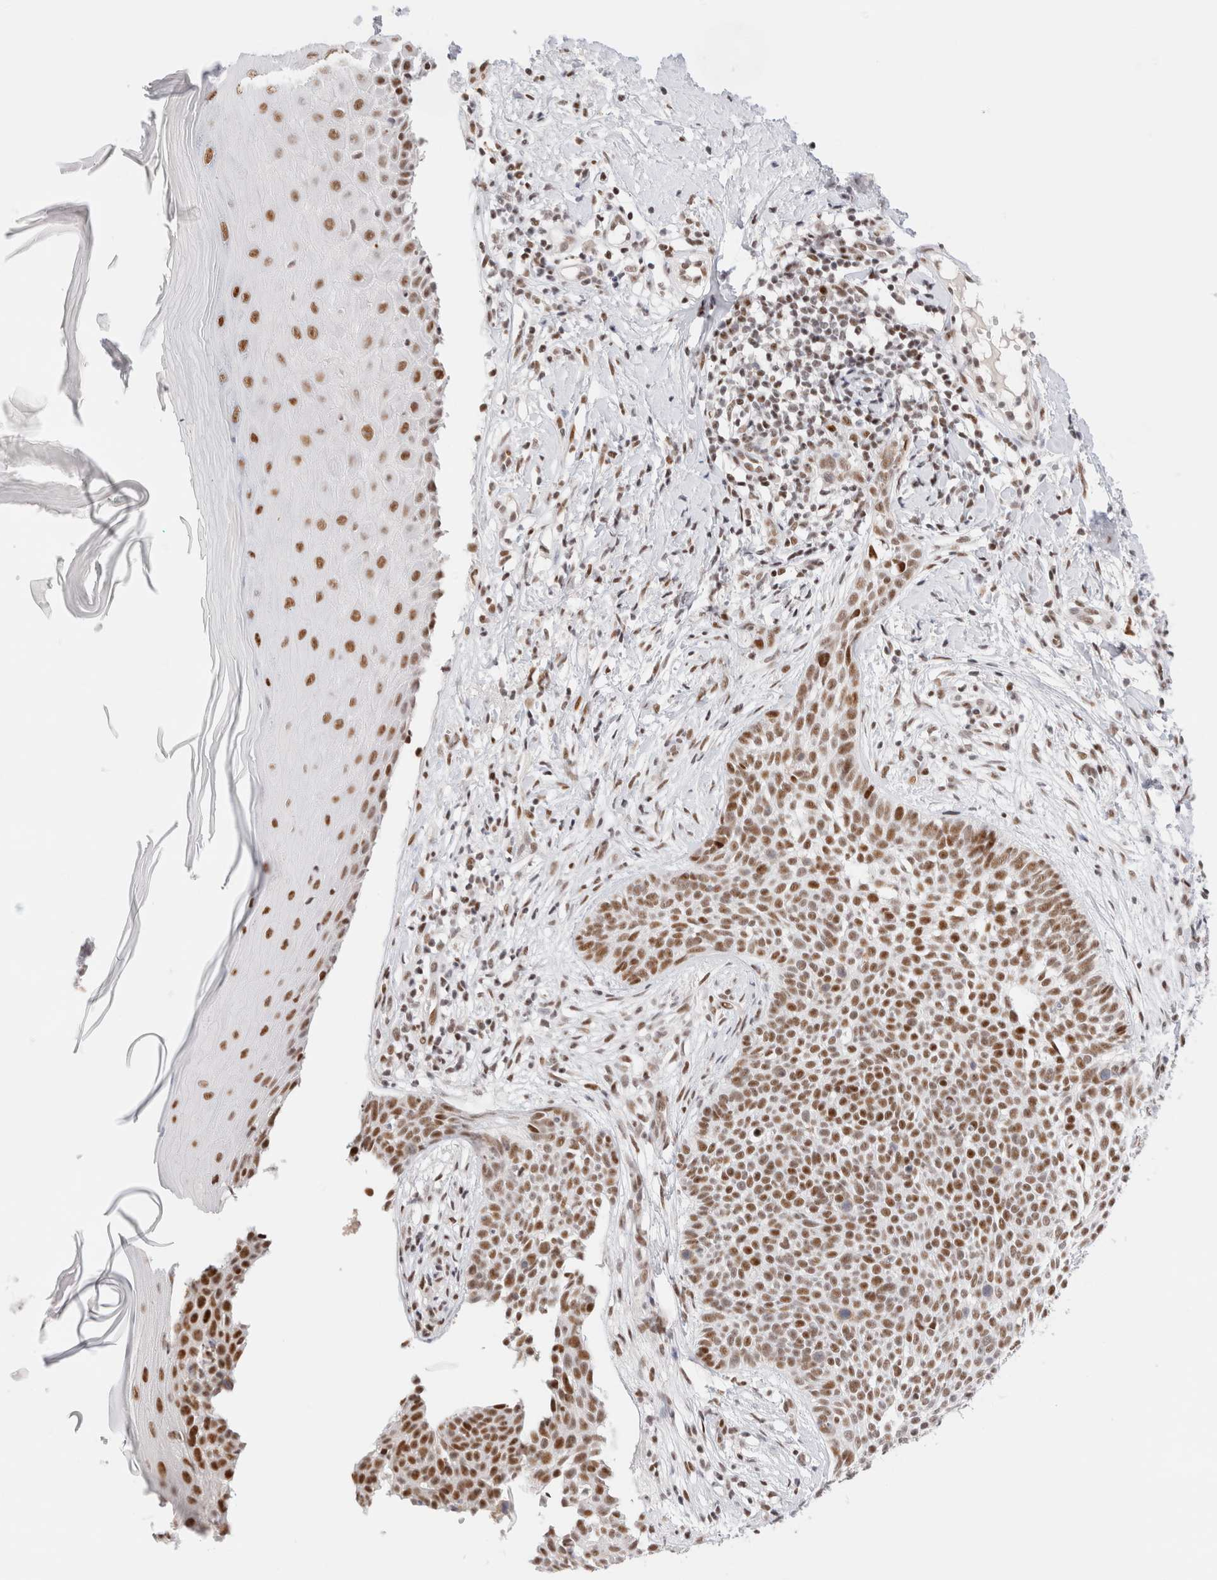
{"staining": {"intensity": "moderate", "quantity": ">75%", "location": "nuclear"}, "tissue": "skin cancer", "cell_type": "Tumor cells", "image_type": "cancer", "snomed": [{"axis": "morphology", "description": "Normal tissue, NOS"}, {"axis": "morphology", "description": "Basal cell carcinoma"}, {"axis": "topography", "description": "Skin"}], "caption": "The immunohistochemical stain highlights moderate nuclear staining in tumor cells of skin cancer (basal cell carcinoma) tissue.", "gene": "ZNF282", "patient": {"sex": "male", "age": 67}}